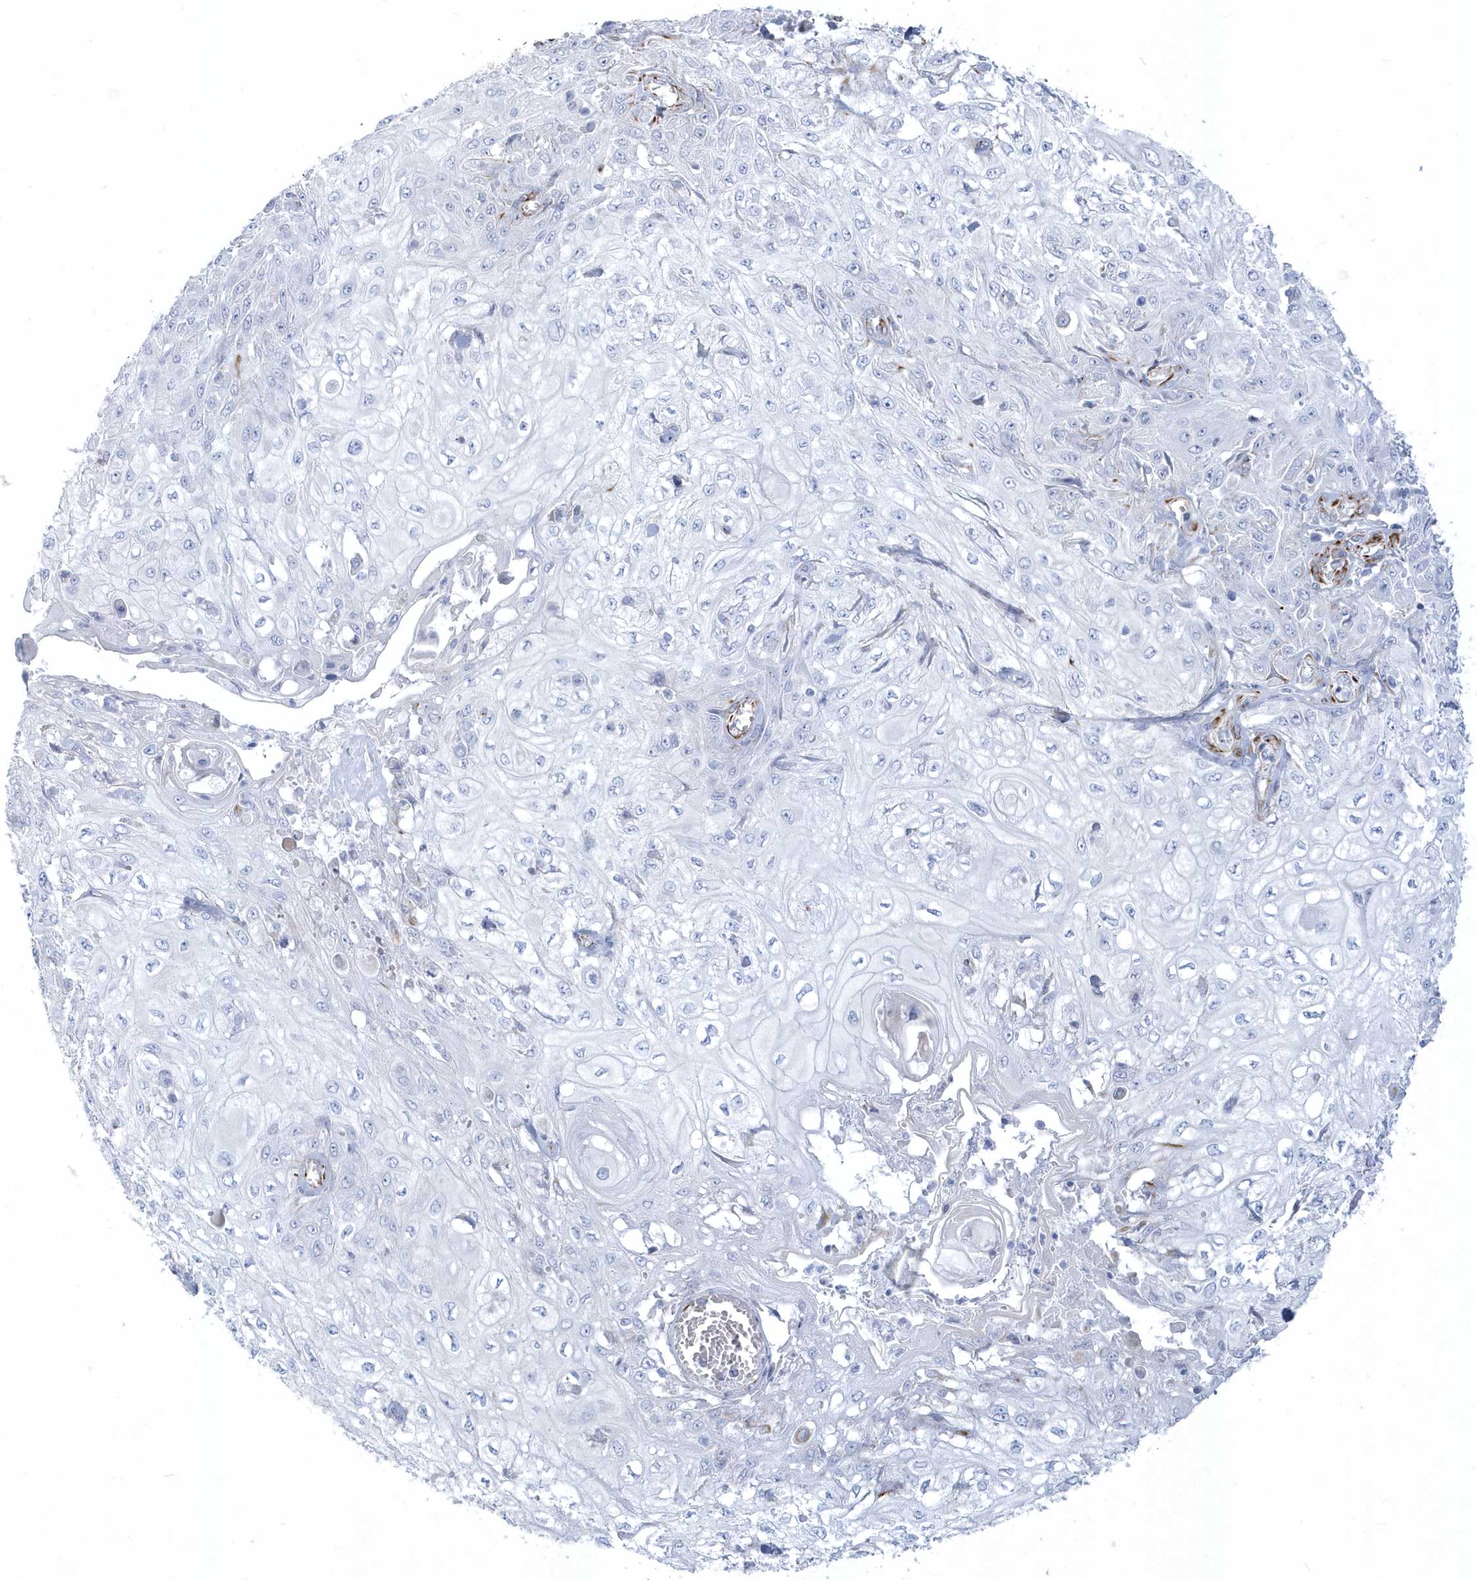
{"staining": {"intensity": "negative", "quantity": "none", "location": "none"}, "tissue": "skin cancer", "cell_type": "Tumor cells", "image_type": "cancer", "snomed": [{"axis": "morphology", "description": "Squamous cell carcinoma, NOS"}, {"axis": "morphology", "description": "Squamous cell carcinoma, metastatic, NOS"}, {"axis": "topography", "description": "Skin"}, {"axis": "topography", "description": "Lymph node"}], "caption": "Skin squamous cell carcinoma stained for a protein using immunohistochemistry (IHC) exhibits no expression tumor cells.", "gene": "PPIL6", "patient": {"sex": "male", "age": 75}}